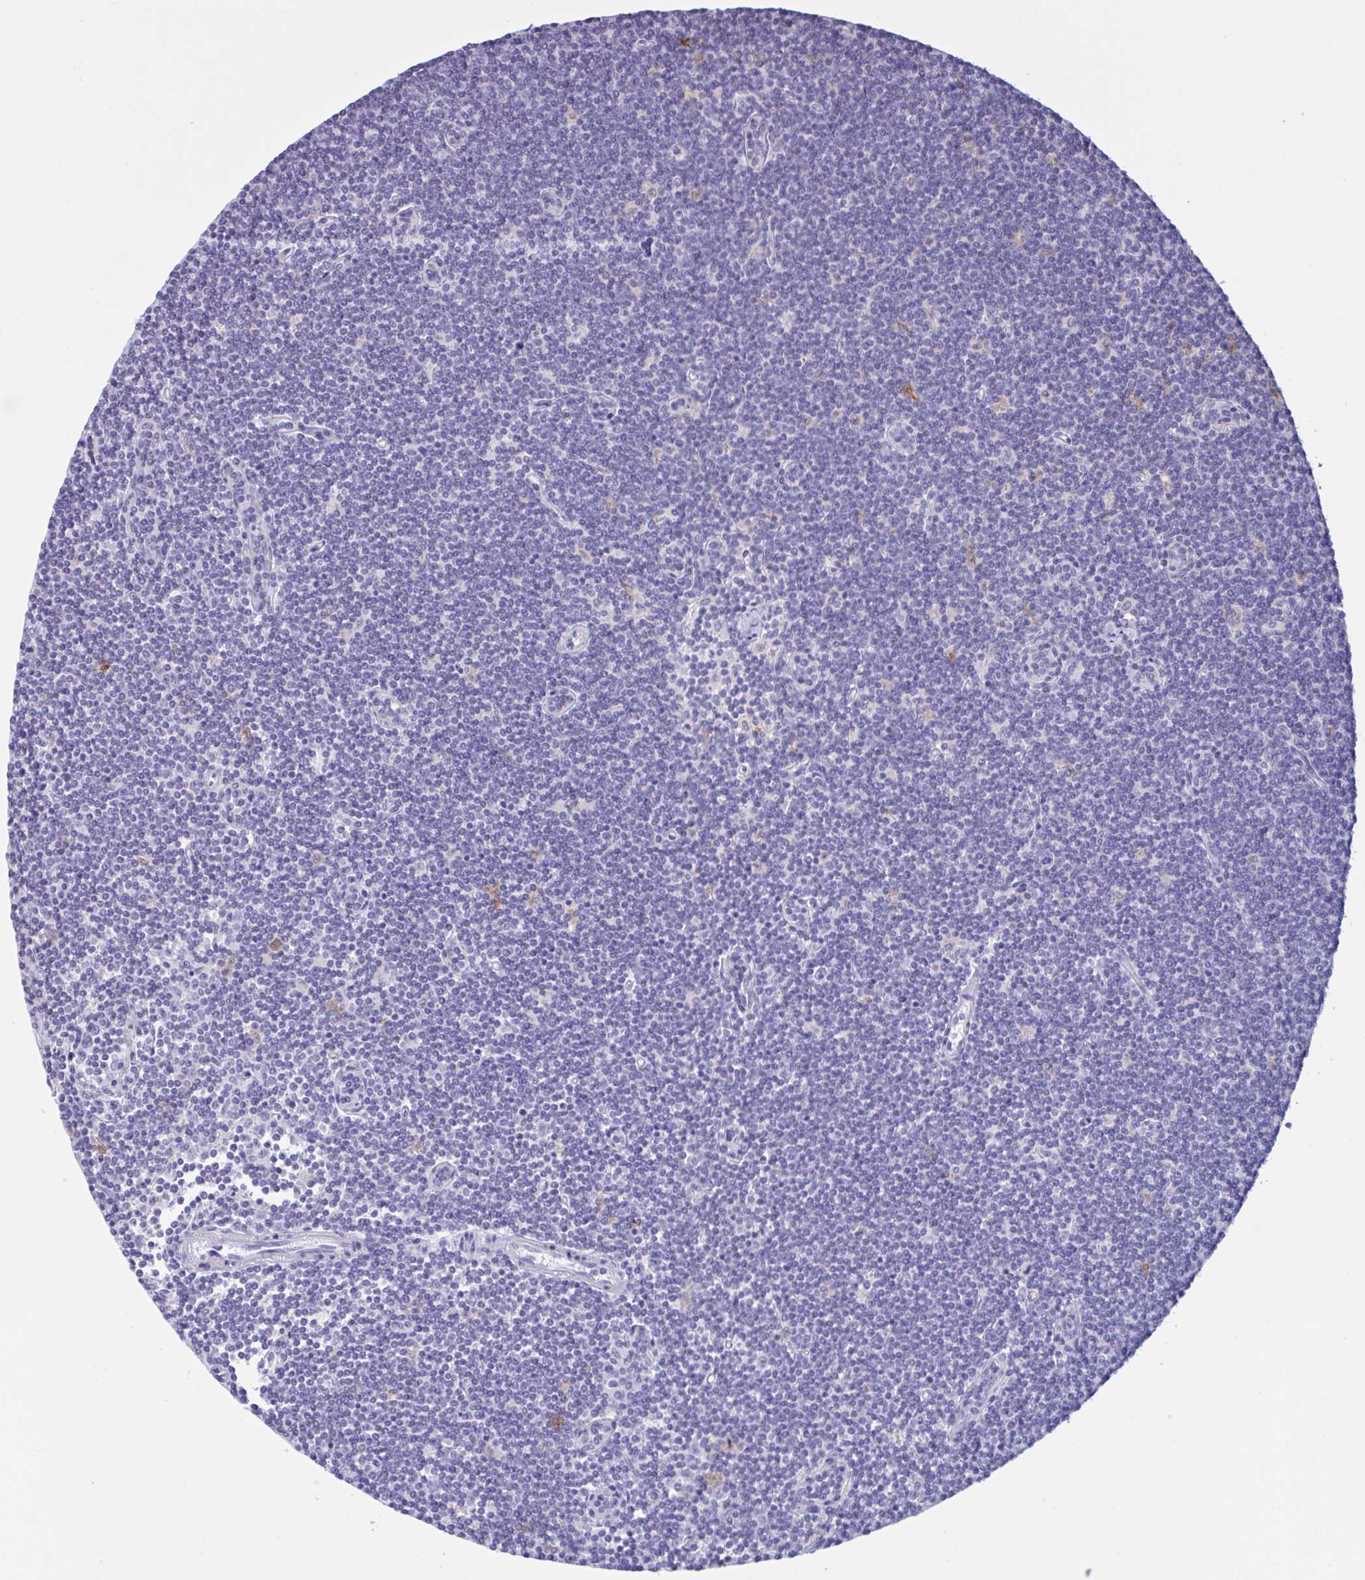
{"staining": {"intensity": "negative", "quantity": "none", "location": "none"}, "tissue": "lymphoma", "cell_type": "Tumor cells", "image_type": "cancer", "snomed": [{"axis": "morphology", "description": "Malignant lymphoma, non-Hodgkin's type, Low grade"}, {"axis": "topography", "description": "Lymph node"}], "caption": "Tumor cells show no significant positivity in low-grade malignant lymphoma, non-Hodgkin's type. Nuclei are stained in blue.", "gene": "SNX11", "patient": {"sex": "female", "age": 73}}